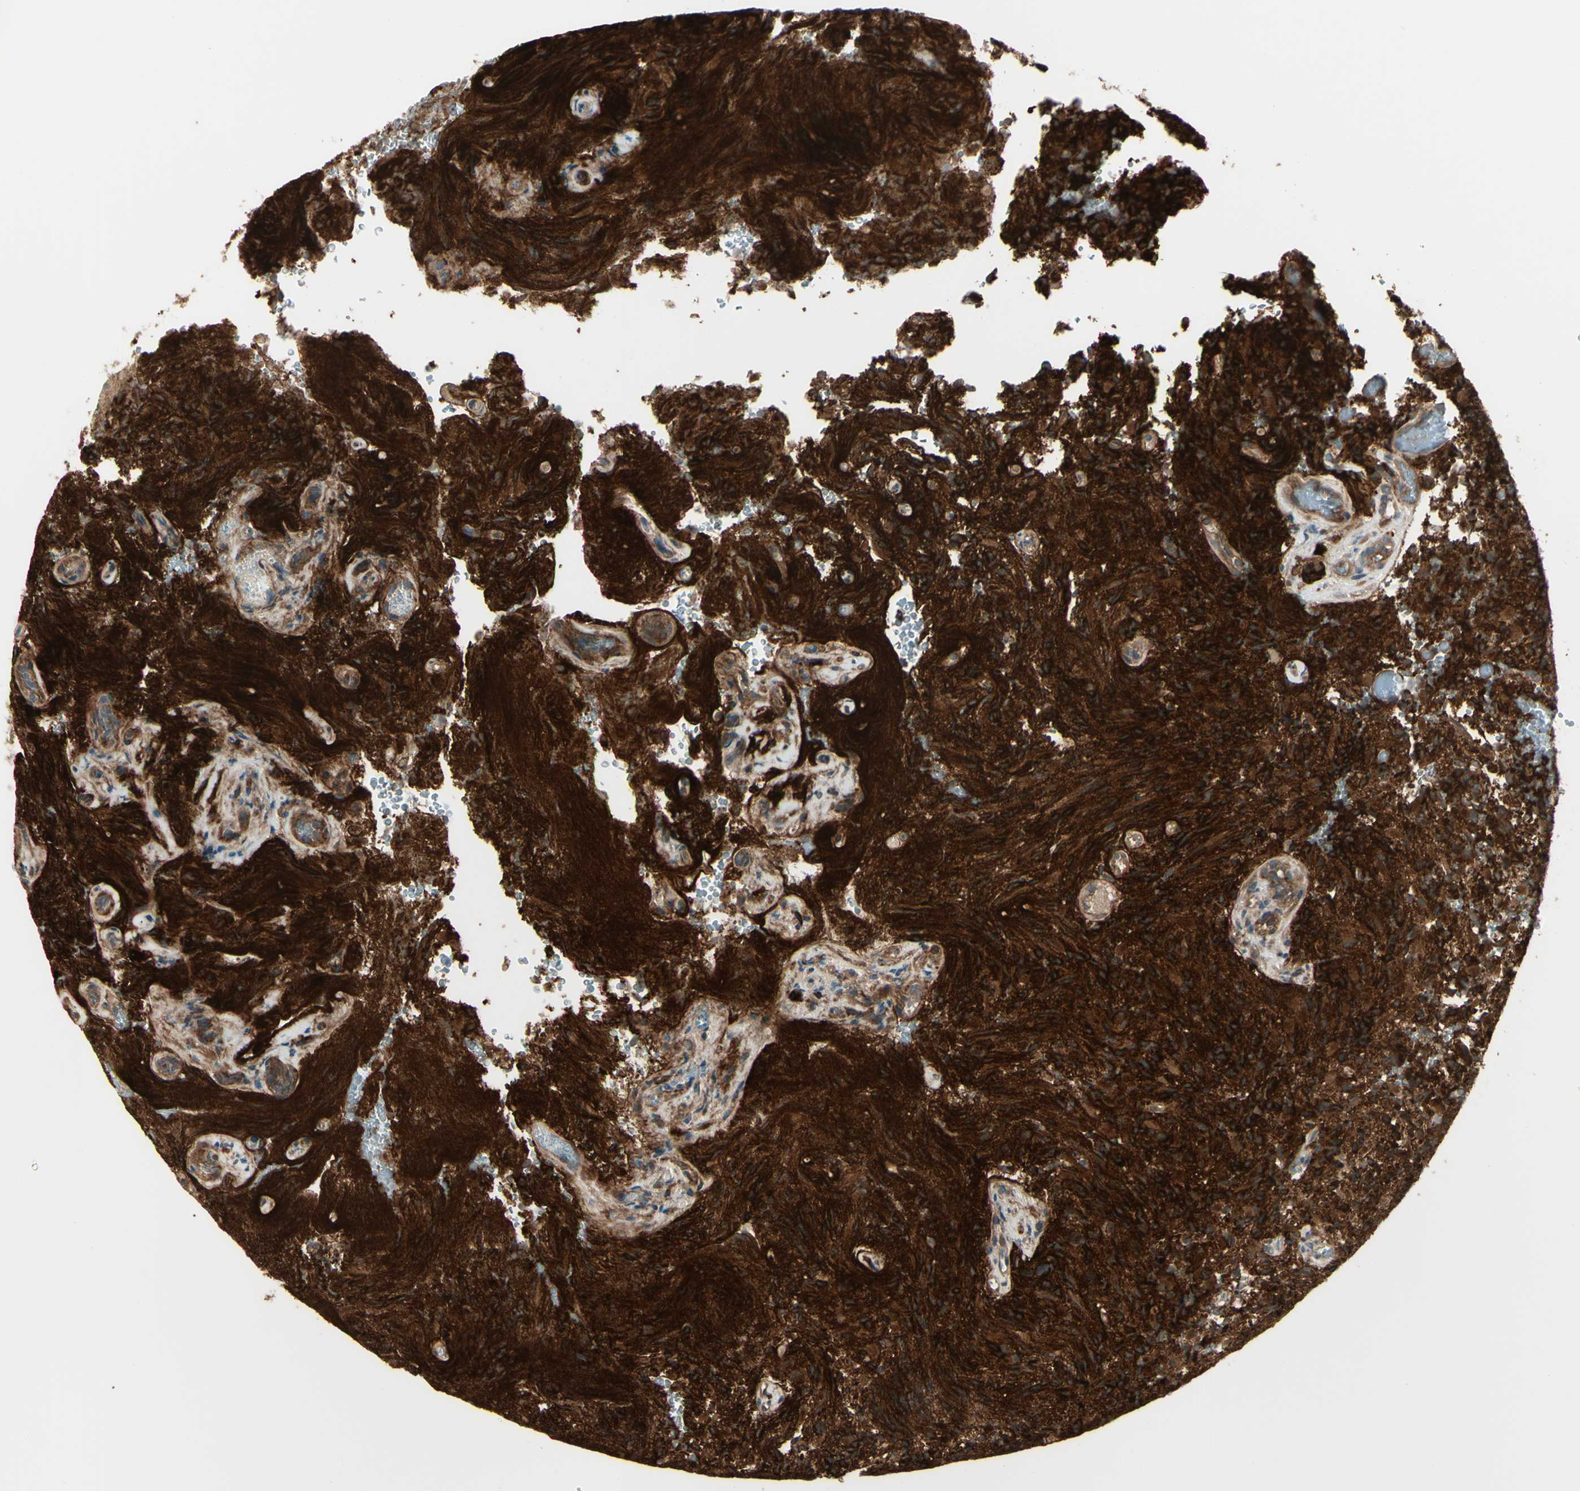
{"staining": {"intensity": "strong", "quantity": ">75%", "location": "cytoplasmic/membranous"}, "tissue": "glioma", "cell_type": "Tumor cells", "image_type": "cancer", "snomed": [{"axis": "morphology", "description": "Glioma, malignant, High grade"}, {"axis": "topography", "description": "Brain"}], "caption": "Immunohistochemical staining of human glioma exhibits high levels of strong cytoplasmic/membranous positivity in approximately >75% of tumor cells.", "gene": "PCDHGA2", "patient": {"sex": "male", "age": 71}}